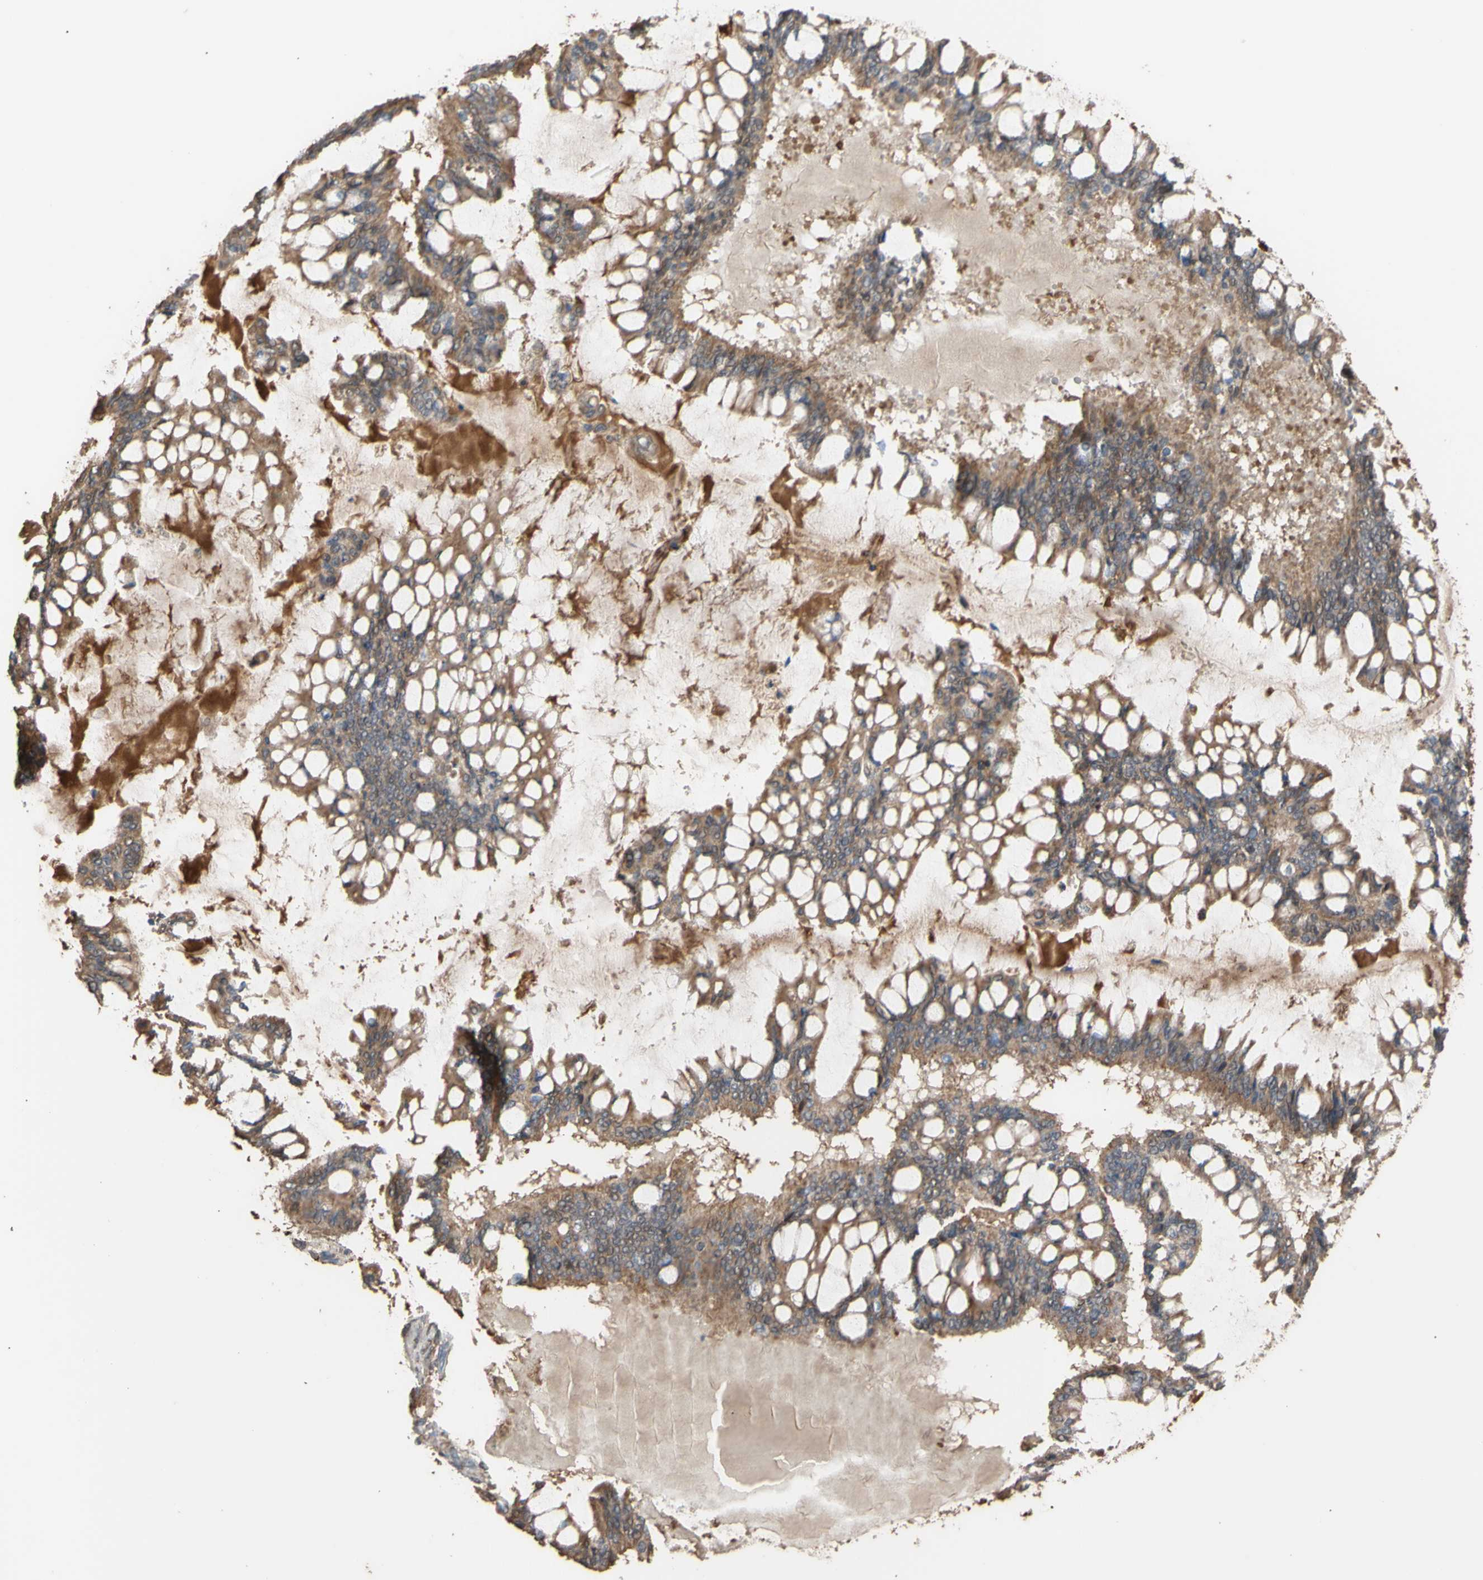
{"staining": {"intensity": "weak", "quantity": ">75%", "location": "cytoplasmic/membranous"}, "tissue": "ovarian cancer", "cell_type": "Tumor cells", "image_type": "cancer", "snomed": [{"axis": "morphology", "description": "Cystadenocarcinoma, mucinous, NOS"}, {"axis": "topography", "description": "Ovary"}], "caption": "A micrograph showing weak cytoplasmic/membranous staining in about >75% of tumor cells in mucinous cystadenocarcinoma (ovarian), as visualized by brown immunohistochemical staining.", "gene": "ALDH9A1", "patient": {"sex": "female", "age": 73}}